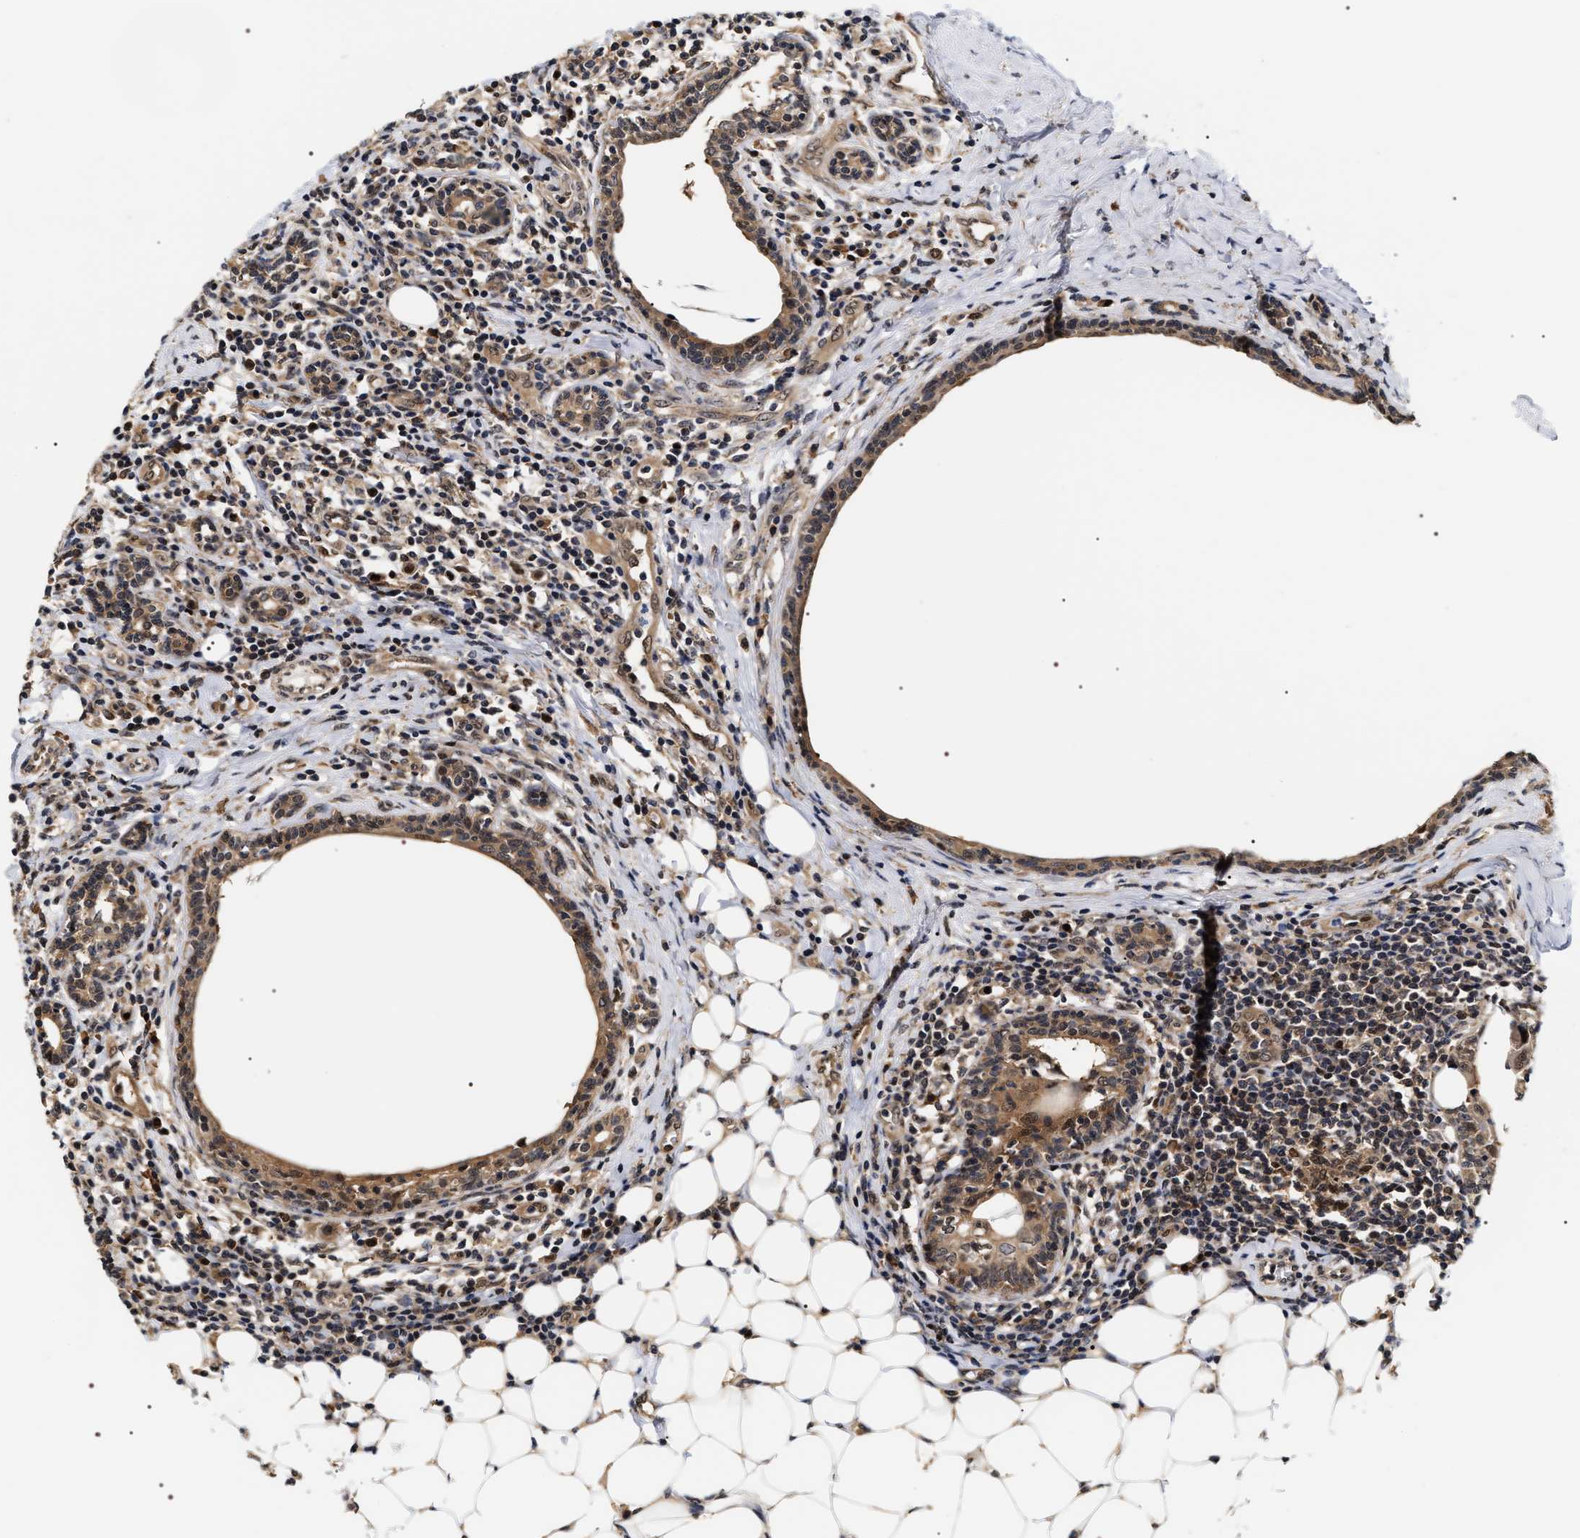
{"staining": {"intensity": "moderate", "quantity": ">75%", "location": "cytoplasmic/membranous,nuclear"}, "tissue": "breast cancer", "cell_type": "Tumor cells", "image_type": "cancer", "snomed": [{"axis": "morphology", "description": "Duct carcinoma"}, {"axis": "topography", "description": "Breast"}], "caption": "Immunohistochemistry (IHC) of human intraductal carcinoma (breast) demonstrates medium levels of moderate cytoplasmic/membranous and nuclear expression in about >75% of tumor cells.", "gene": "BAG6", "patient": {"sex": "female", "age": 40}}